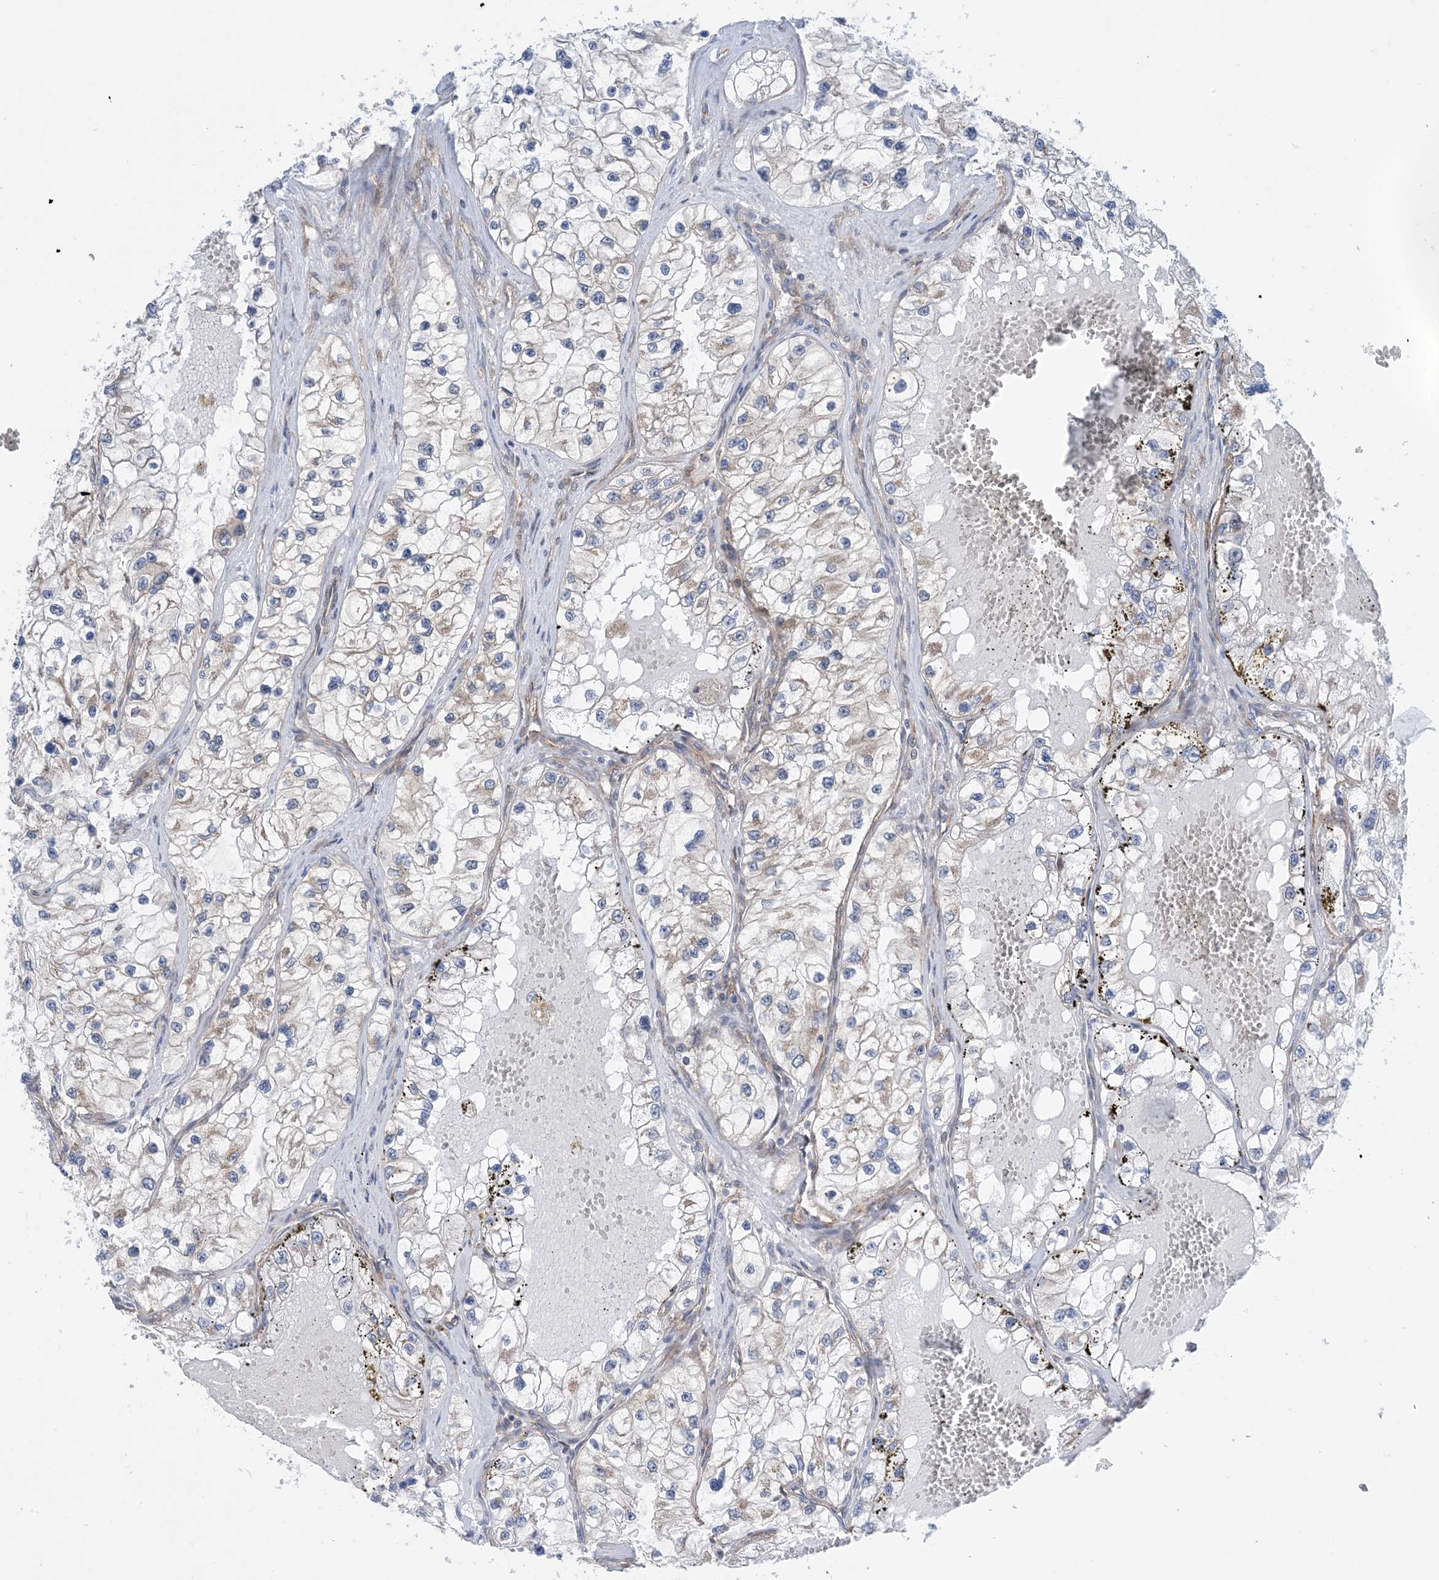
{"staining": {"intensity": "moderate", "quantity": "25%-75%", "location": "cytoplasmic/membranous"}, "tissue": "renal cancer", "cell_type": "Tumor cells", "image_type": "cancer", "snomed": [{"axis": "morphology", "description": "Adenocarcinoma, NOS"}, {"axis": "topography", "description": "Kidney"}], "caption": "A medium amount of moderate cytoplasmic/membranous staining is seen in about 25%-75% of tumor cells in adenocarcinoma (renal) tissue. (Stains: DAB in brown, nuclei in blue, Microscopy: brightfield microscopy at high magnification).", "gene": "EHBP1", "patient": {"sex": "female", "age": 57}}